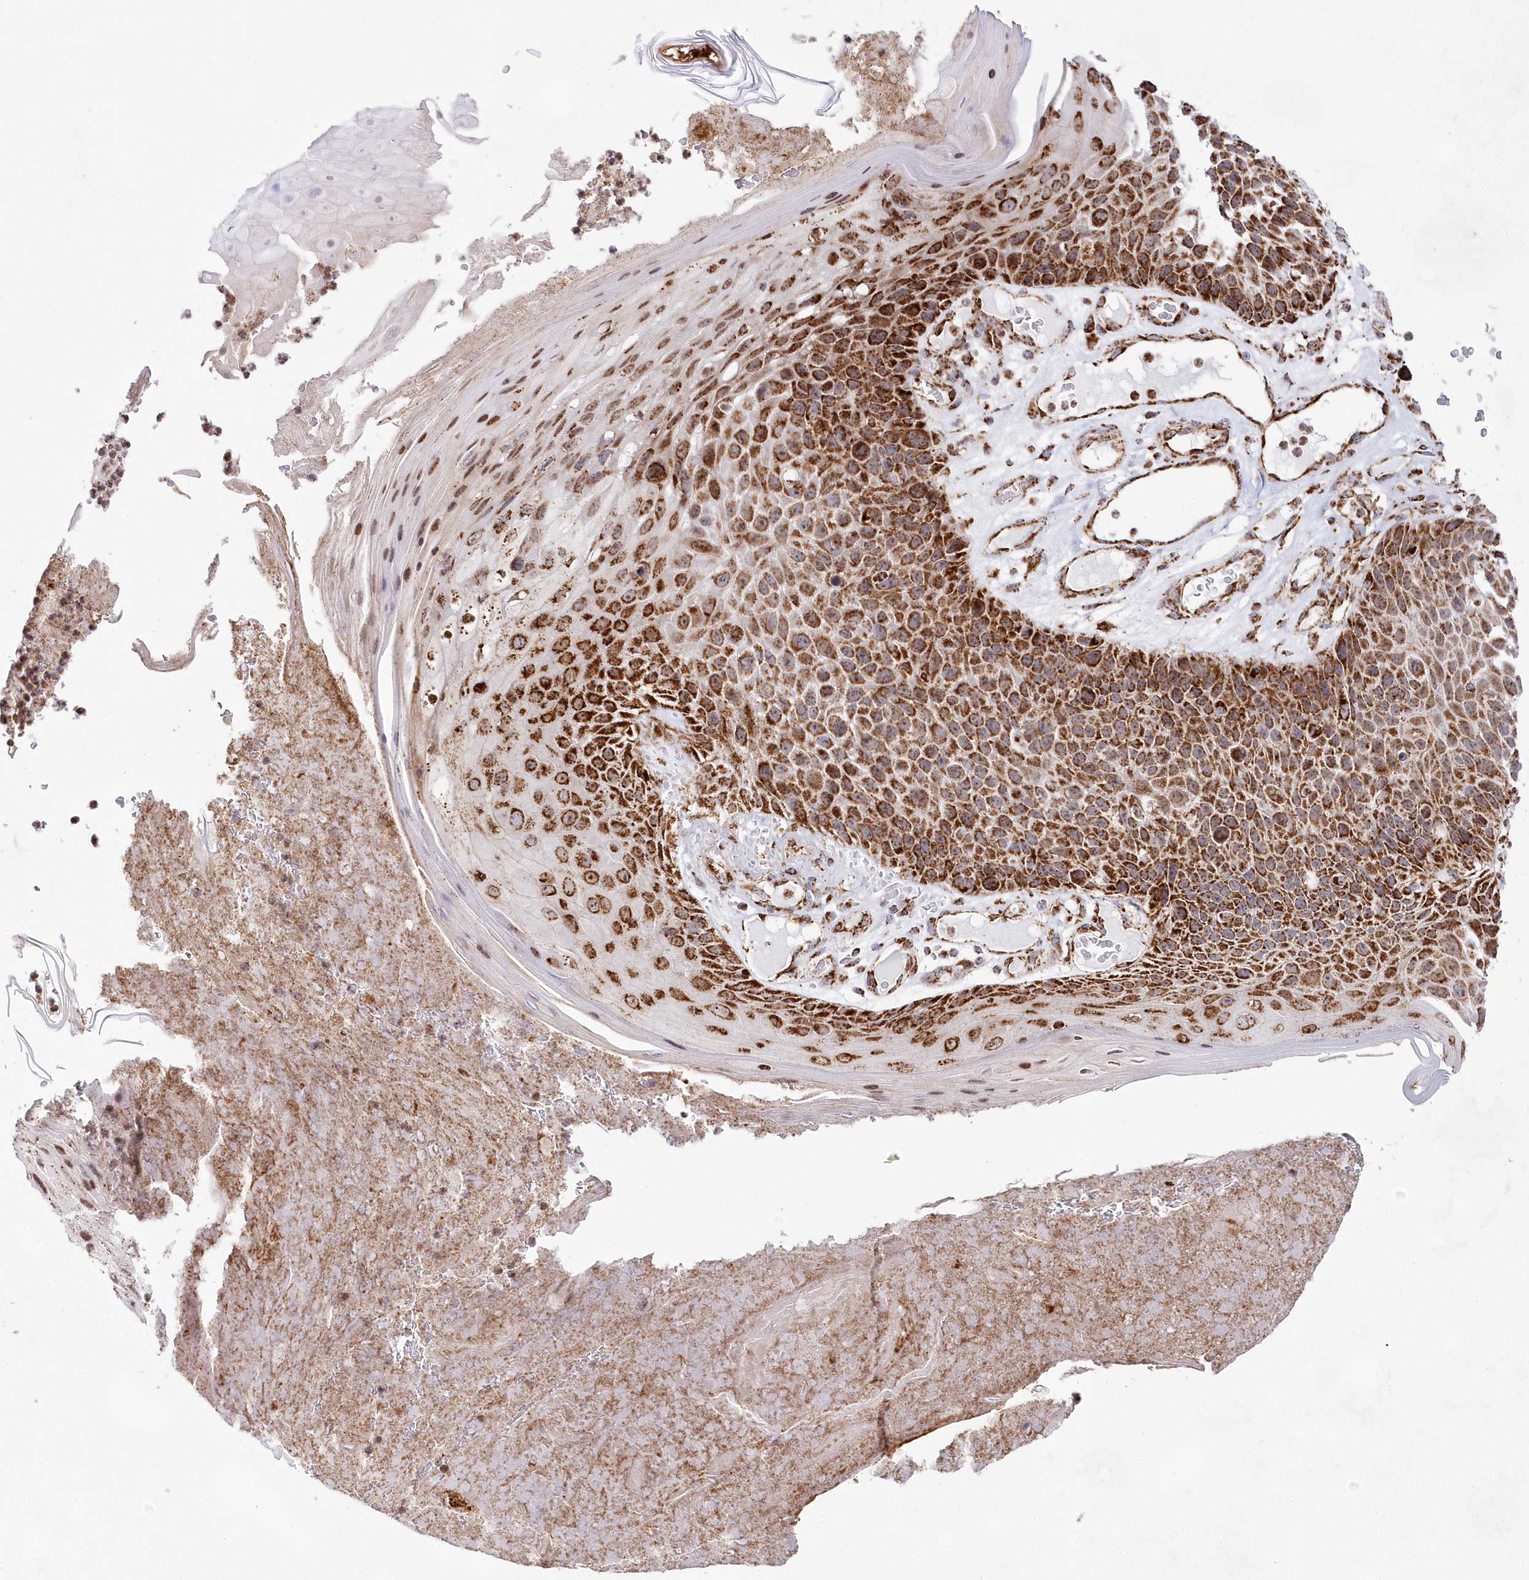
{"staining": {"intensity": "strong", "quantity": ">75%", "location": "cytoplasmic/membranous"}, "tissue": "skin cancer", "cell_type": "Tumor cells", "image_type": "cancer", "snomed": [{"axis": "morphology", "description": "Squamous cell carcinoma, NOS"}, {"axis": "topography", "description": "Skin"}], "caption": "Protein expression by IHC exhibits strong cytoplasmic/membranous expression in approximately >75% of tumor cells in skin cancer (squamous cell carcinoma).", "gene": "HADHB", "patient": {"sex": "female", "age": 88}}